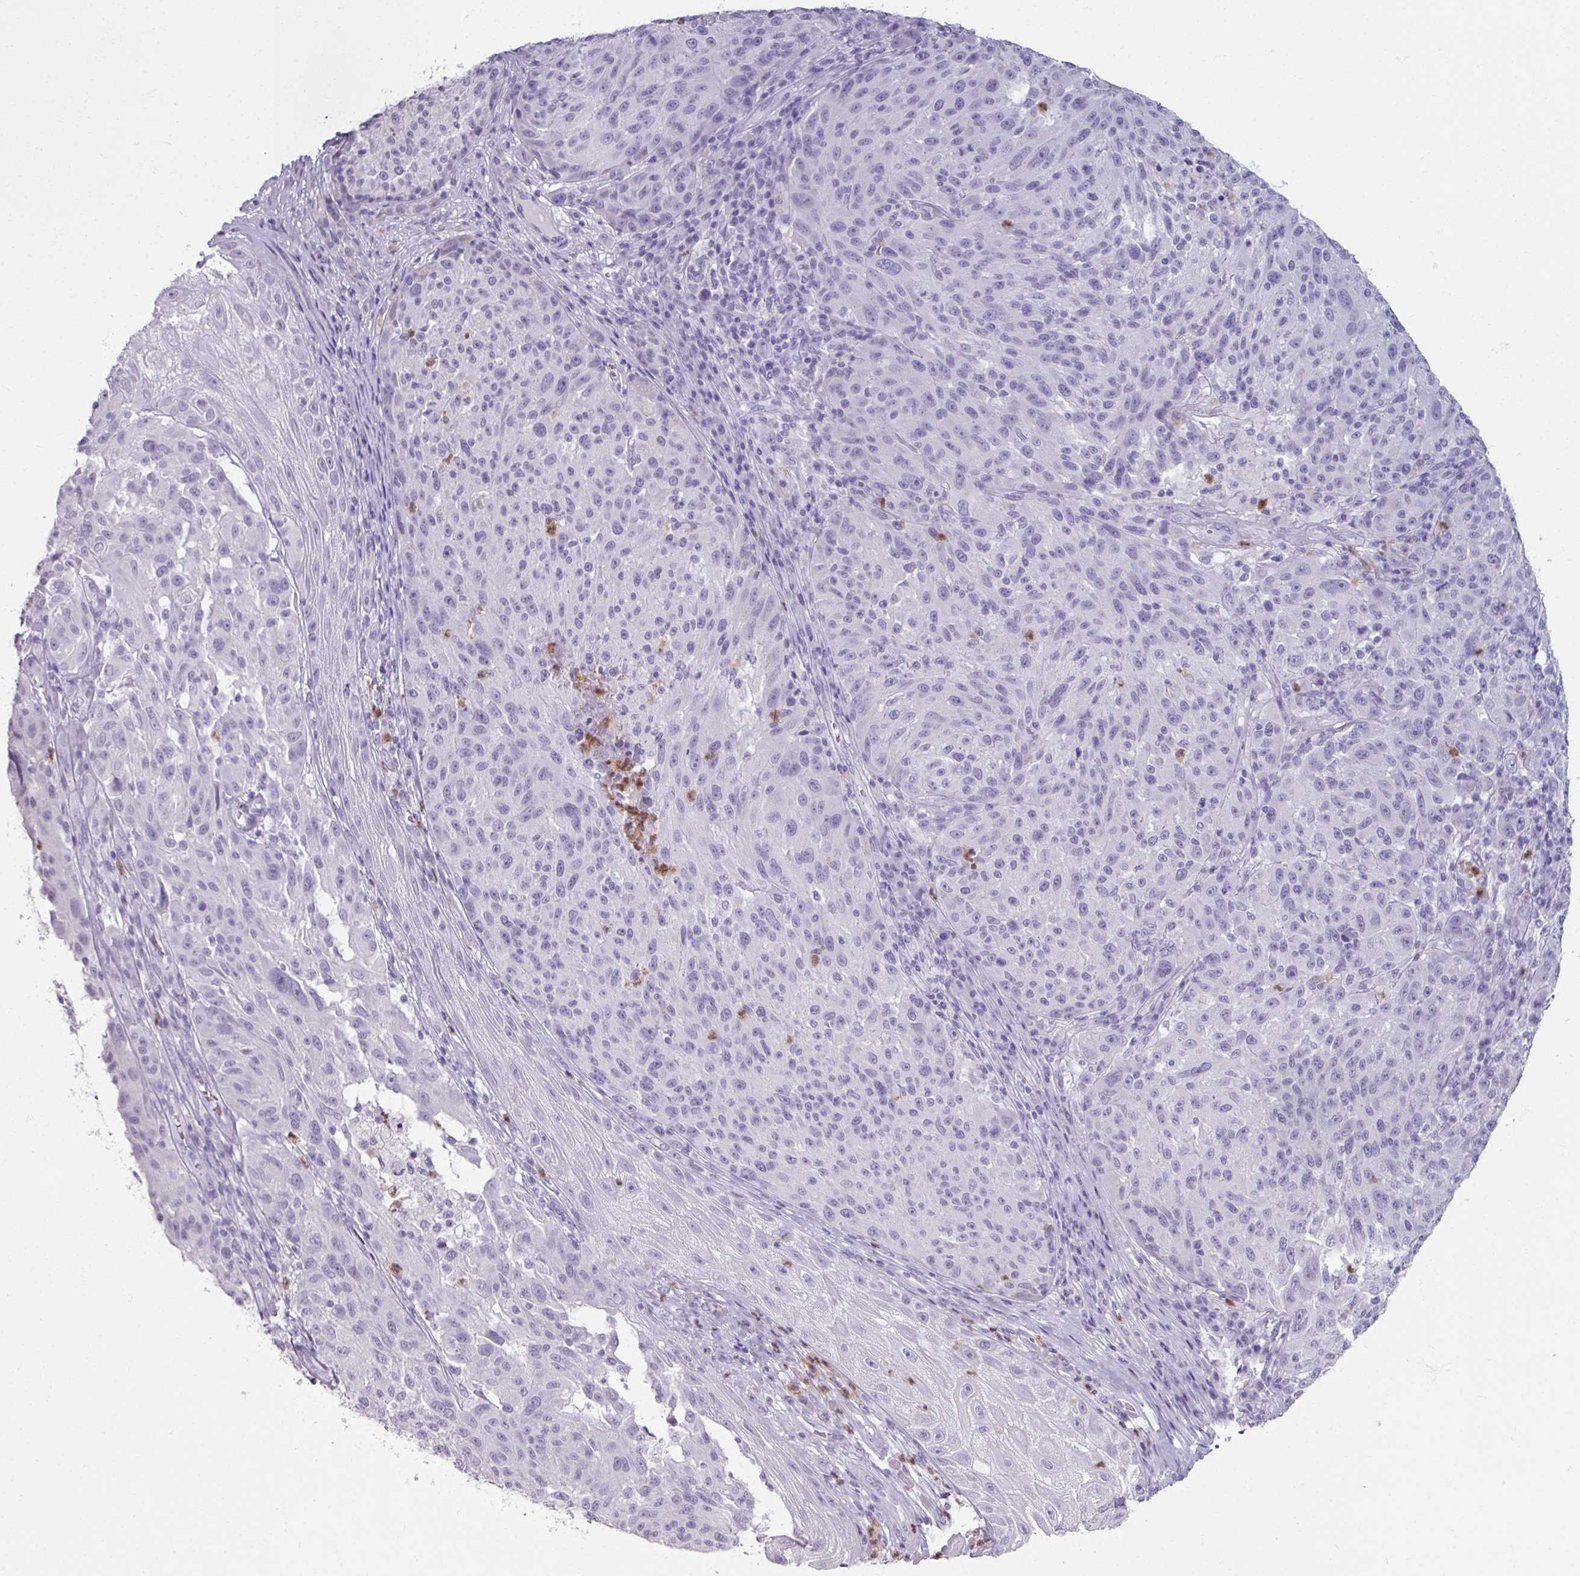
{"staining": {"intensity": "negative", "quantity": "none", "location": "none"}, "tissue": "melanoma", "cell_type": "Tumor cells", "image_type": "cancer", "snomed": [{"axis": "morphology", "description": "Malignant melanoma, NOS"}, {"axis": "topography", "description": "Skin"}], "caption": "The IHC histopathology image has no significant positivity in tumor cells of melanoma tissue.", "gene": "ARG1", "patient": {"sex": "male", "age": 53}}